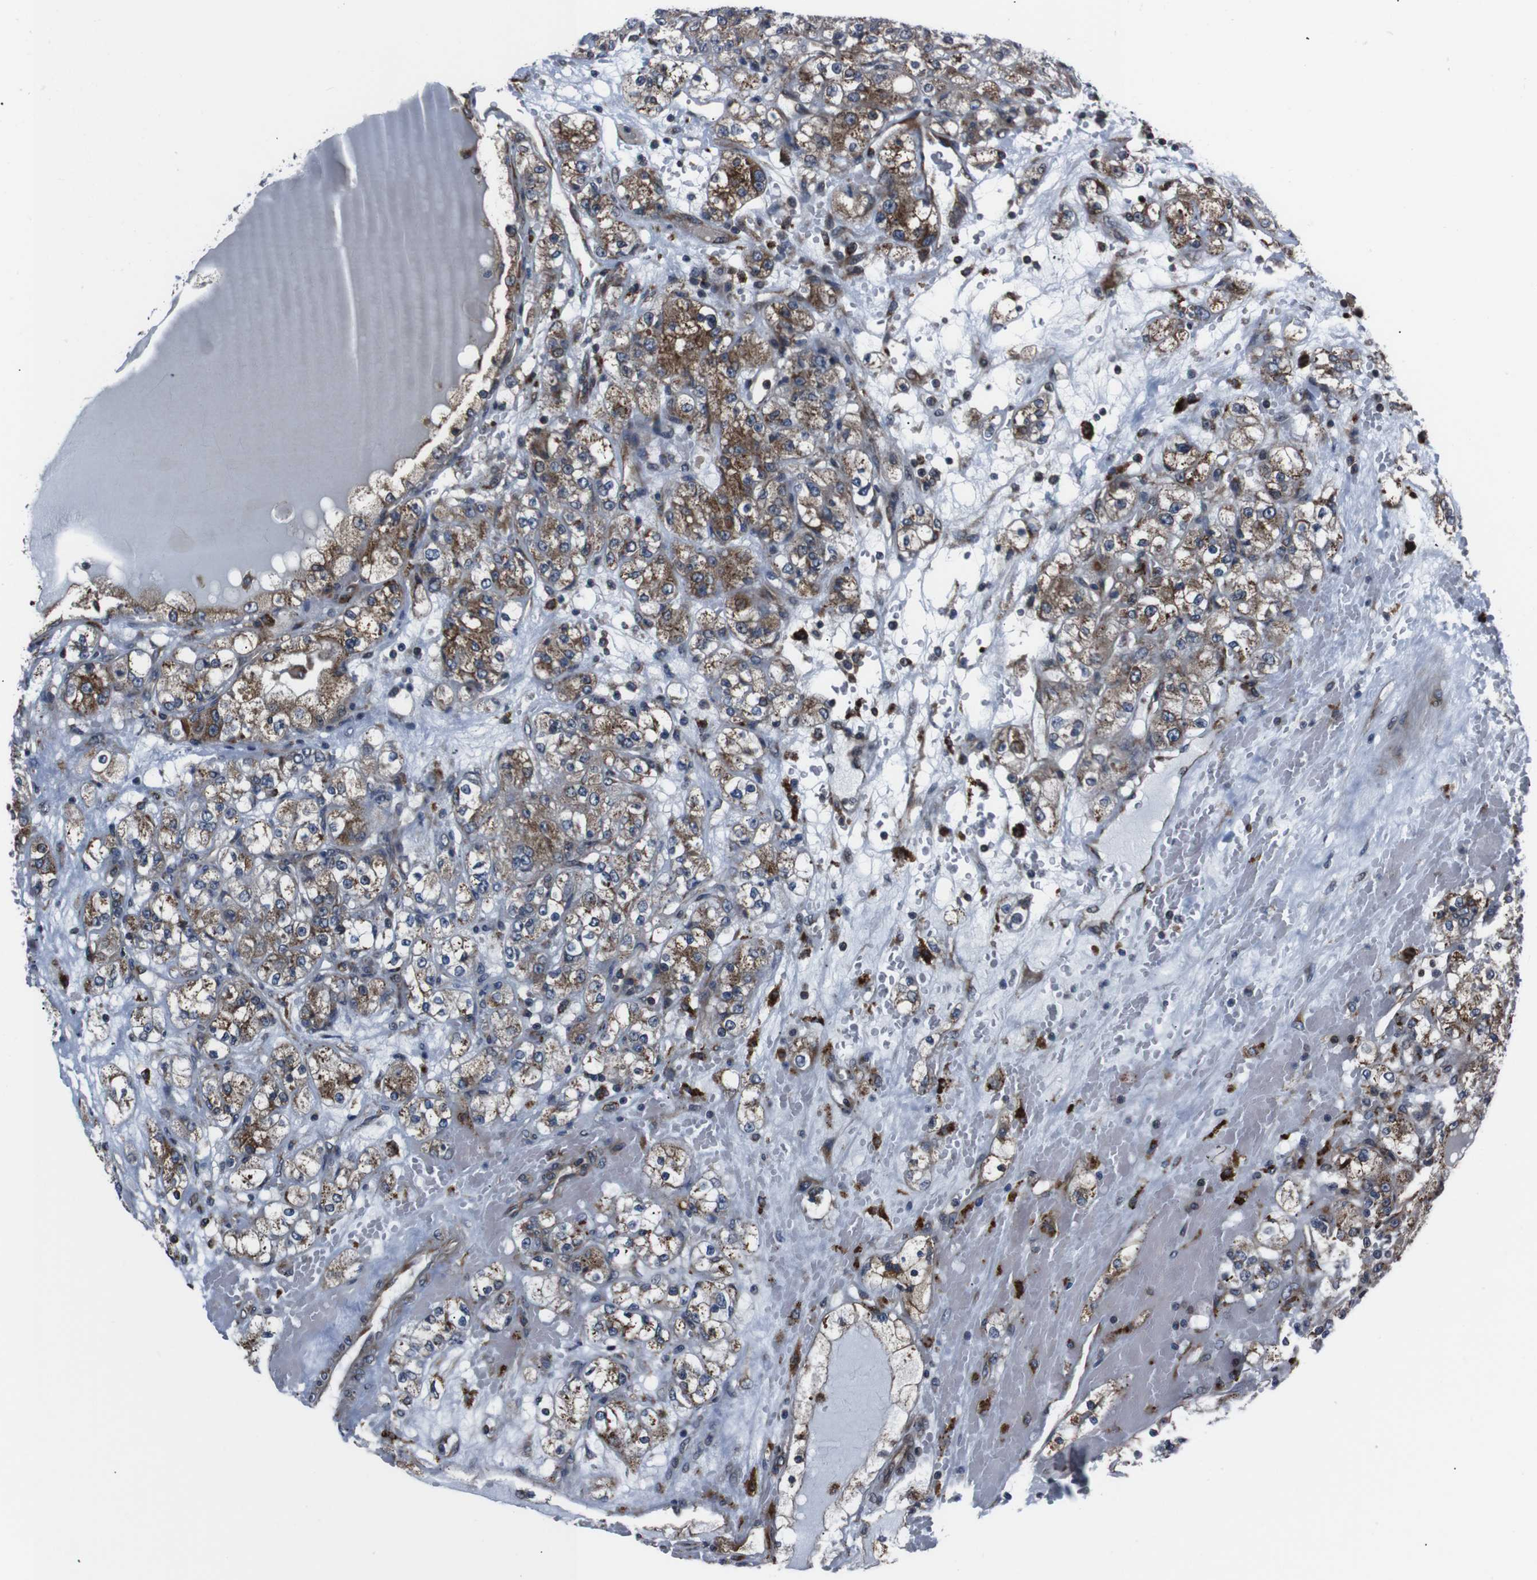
{"staining": {"intensity": "moderate", "quantity": ">75%", "location": "cytoplasmic/membranous"}, "tissue": "renal cancer", "cell_type": "Tumor cells", "image_type": "cancer", "snomed": [{"axis": "morphology", "description": "Normal tissue, NOS"}, {"axis": "morphology", "description": "Adenocarcinoma, NOS"}, {"axis": "topography", "description": "Kidney"}], "caption": "DAB (3,3'-diaminobenzidine) immunohistochemical staining of human adenocarcinoma (renal) exhibits moderate cytoplasmic/membranous protein expression in about >75% of tumor cells.", "gene": "EIF4A2", "patient": {"sex": "male", "age": 61}}